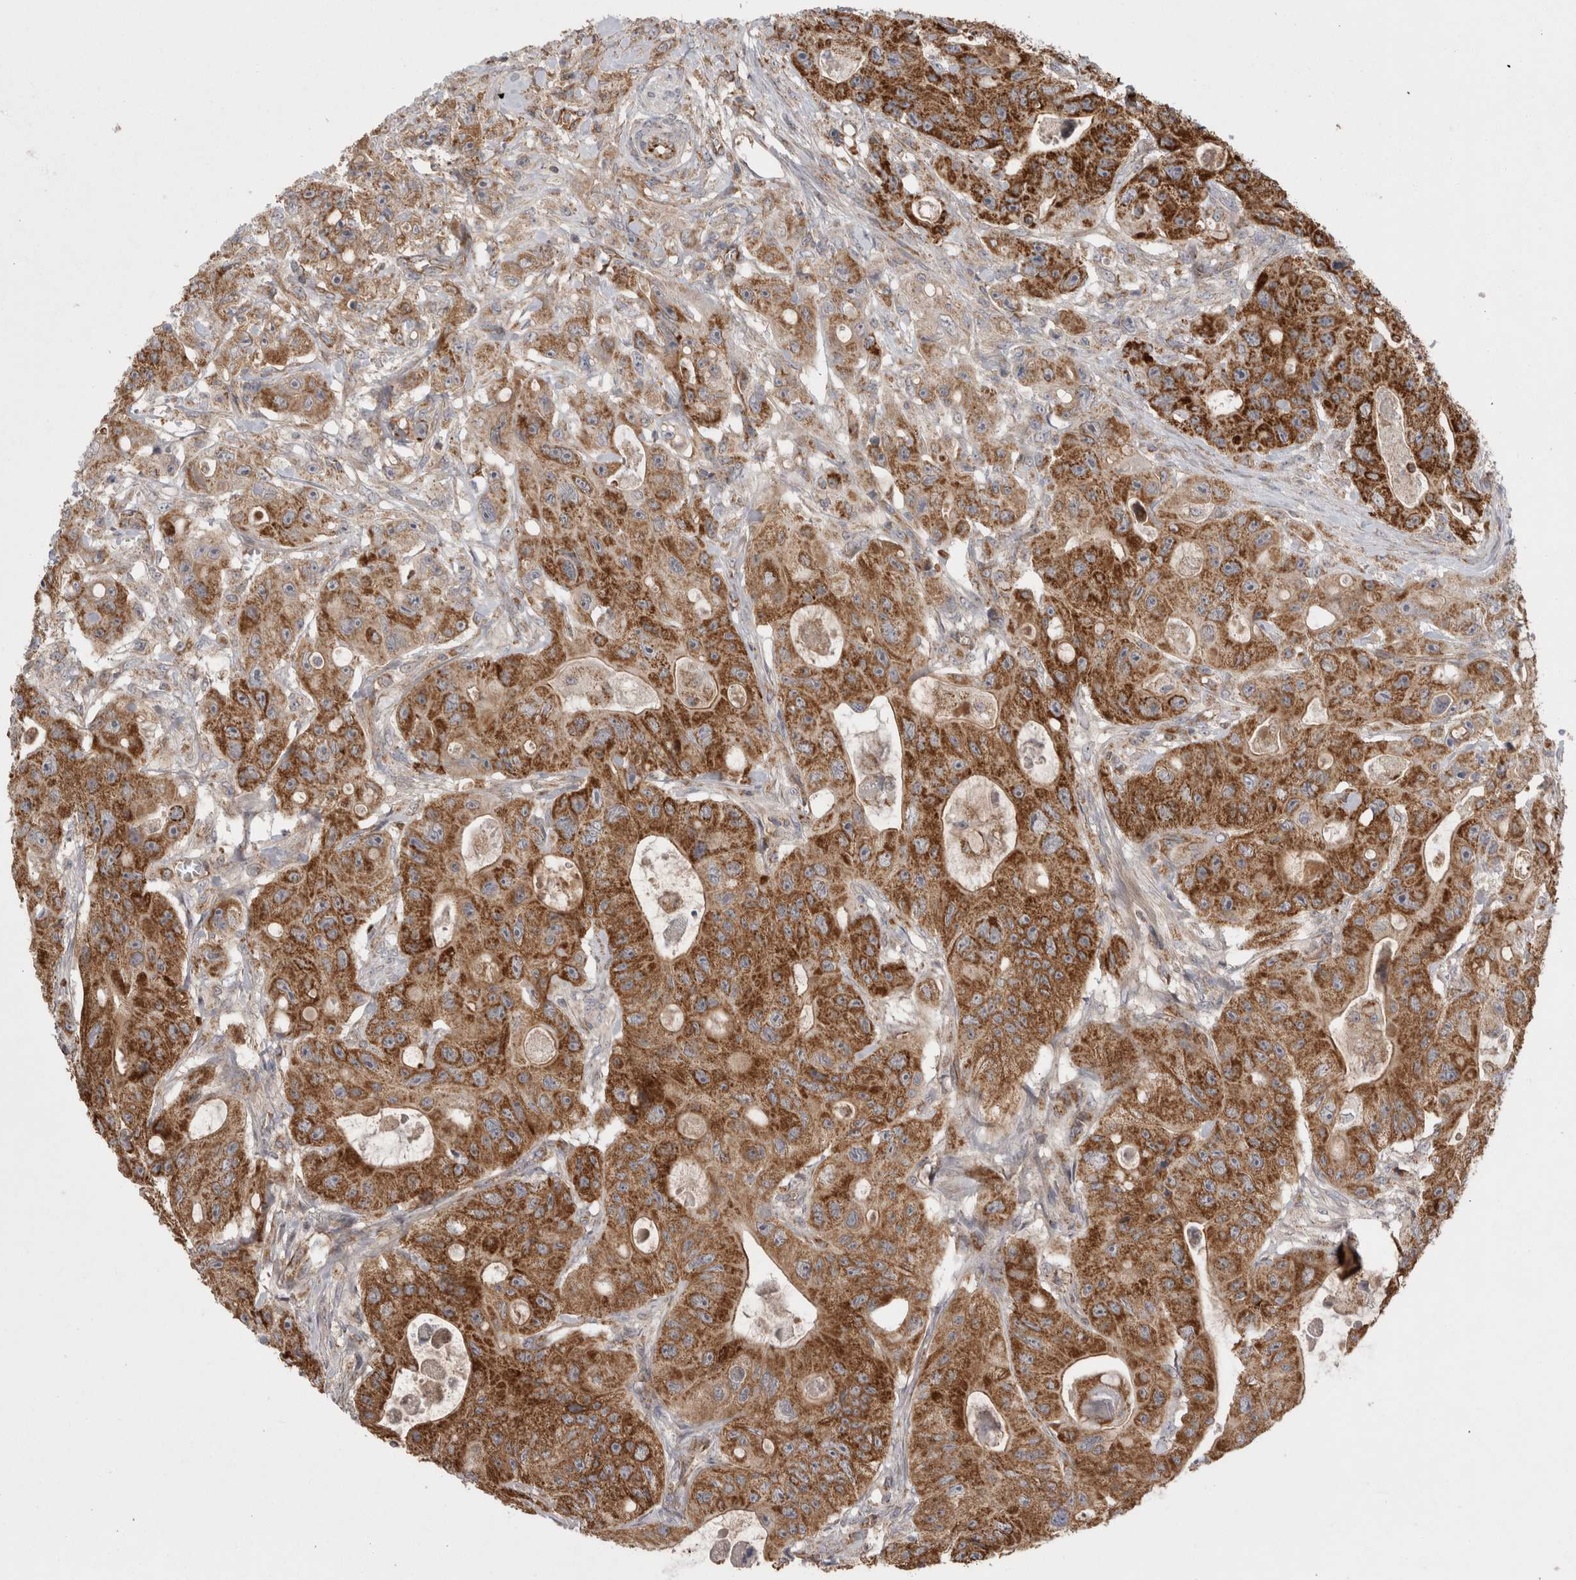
{"staining": {"intensity": "strong", "quantity": ">75%", "location": "cytoplasmic/membranous"}, "tissue": "colorectal cancer", "cell_type": "Tumor cells", "image_type": "cancer", "snomed": [{"axis": "morphology", "description": "Adenocarcinoma, NOS"}, {"axis": "topography", "description": "Colon"}], "caption": "Approximately >75% of tumor cells in human colorectal cancer (adenocarcinoma) display strong cytoplasmic/membranous protein staining as visualized by brown immunohistochemical staining.", "gene": "DARS2", "patient": {"sex": "female", "age": 46}}